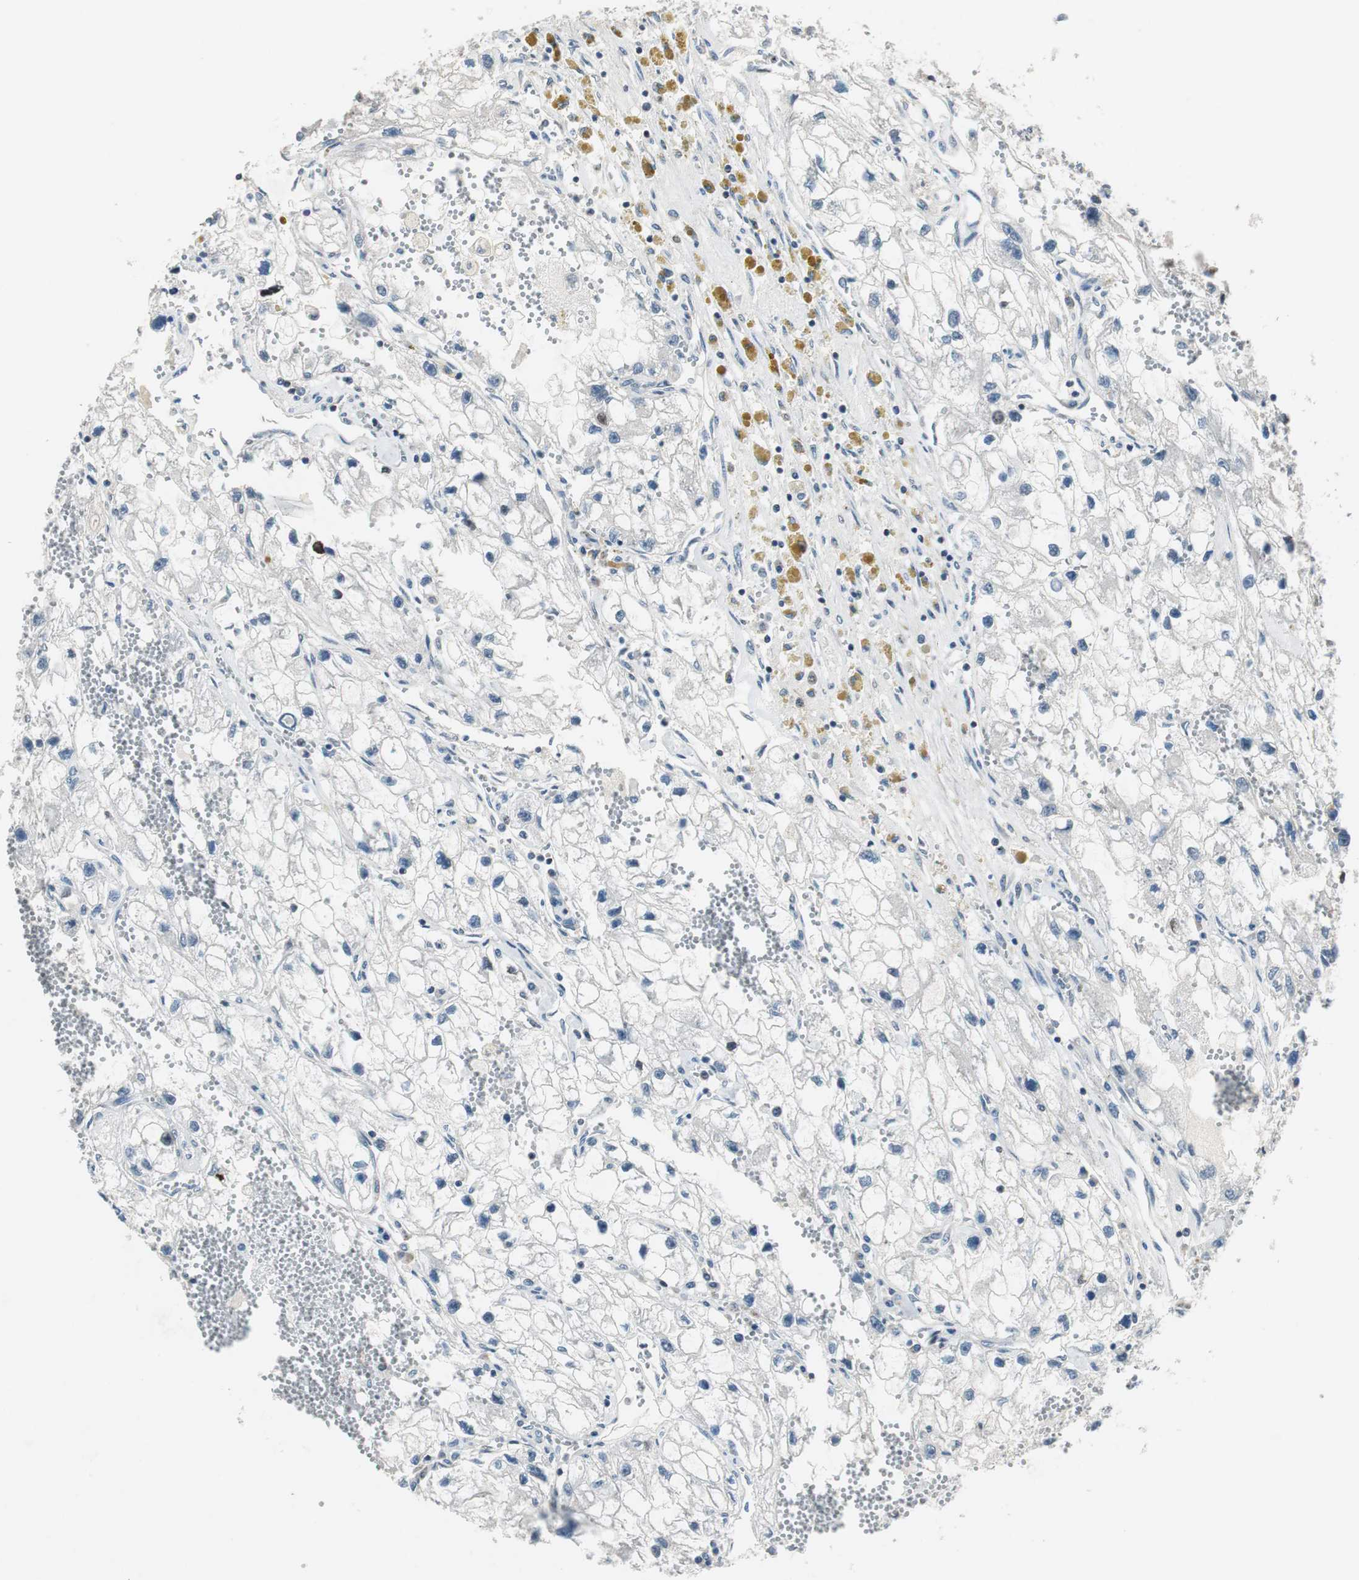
{"staining": {"intensity": "negative", "quantity": "none", "location": "none"}, "tissue": "renal cancer", "cell_type": "Tumor cells", "image_type": "cancer", "snomed": [{"axis": "morphology", "description": "Adenocarcinoma, NOS"}, {"axis": "topography", "description": "Kidney"}], "caption": "Renal cancer (adenocarcinoma) stained for a protein using immunohistochemistry (IHC) reveals no positivity tumor cells.", "gene": "AJUBA", "patient": {"sex": "female", "age": 70}}